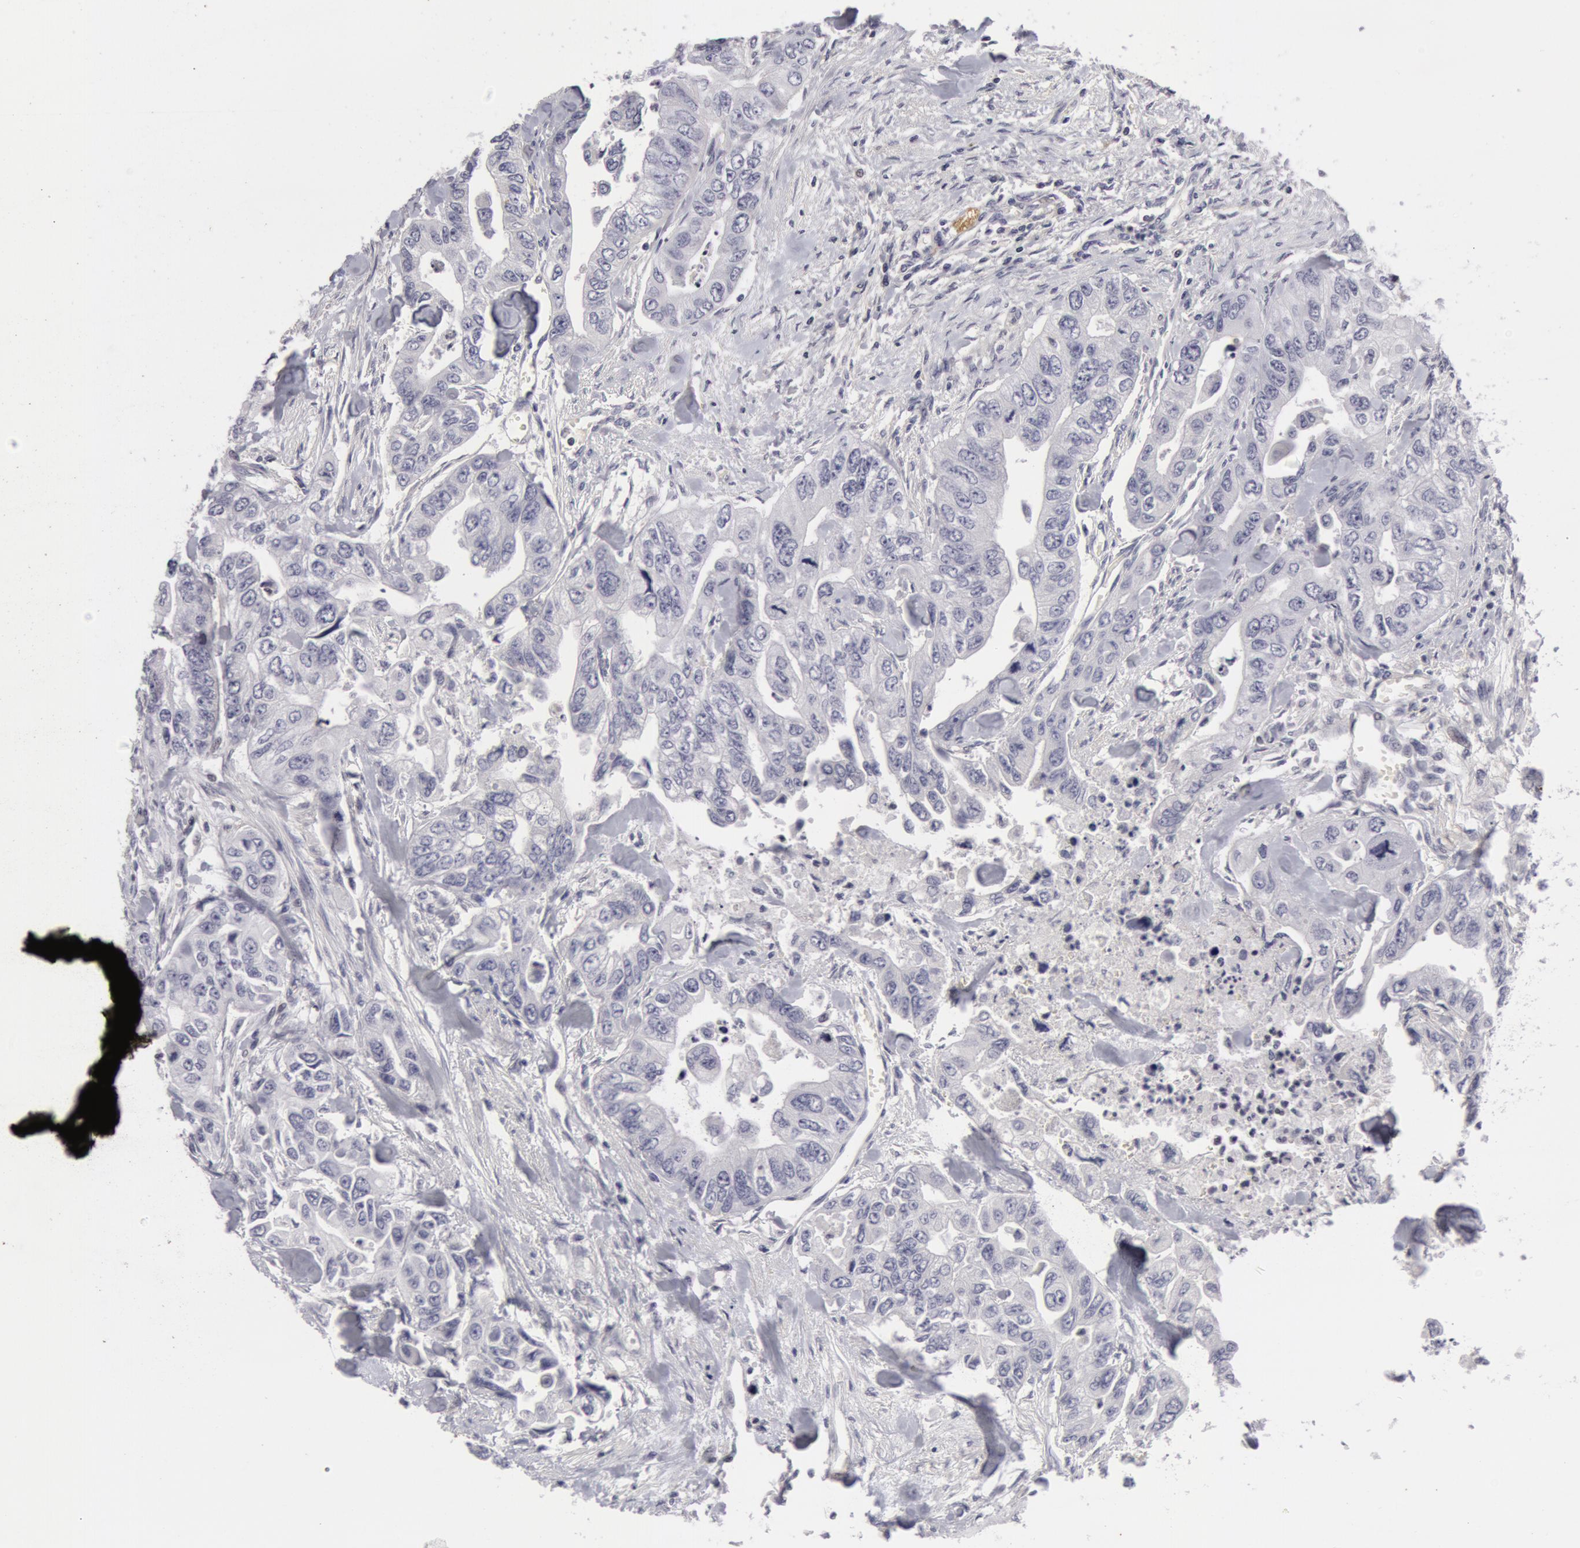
{"staining": {"intensity": "negative", "quantity": "none", "location": "none"}, "tissue": "colorectal cancer", "cell_type": "Tumor cells", "image_type": "cancer", "snomed": [{"axis": "morphology", "description": "Adenocarcinoma, NOS"}, {"axis": "topography", "description": "Colon"}], "caption": "Colorectal cancer stained for a protein using immunohistochemistry (IHC) demonstrates no expression tumor cells.", "gene": "NLGN4X", "patient": {"sex": "female", "age": 11}}